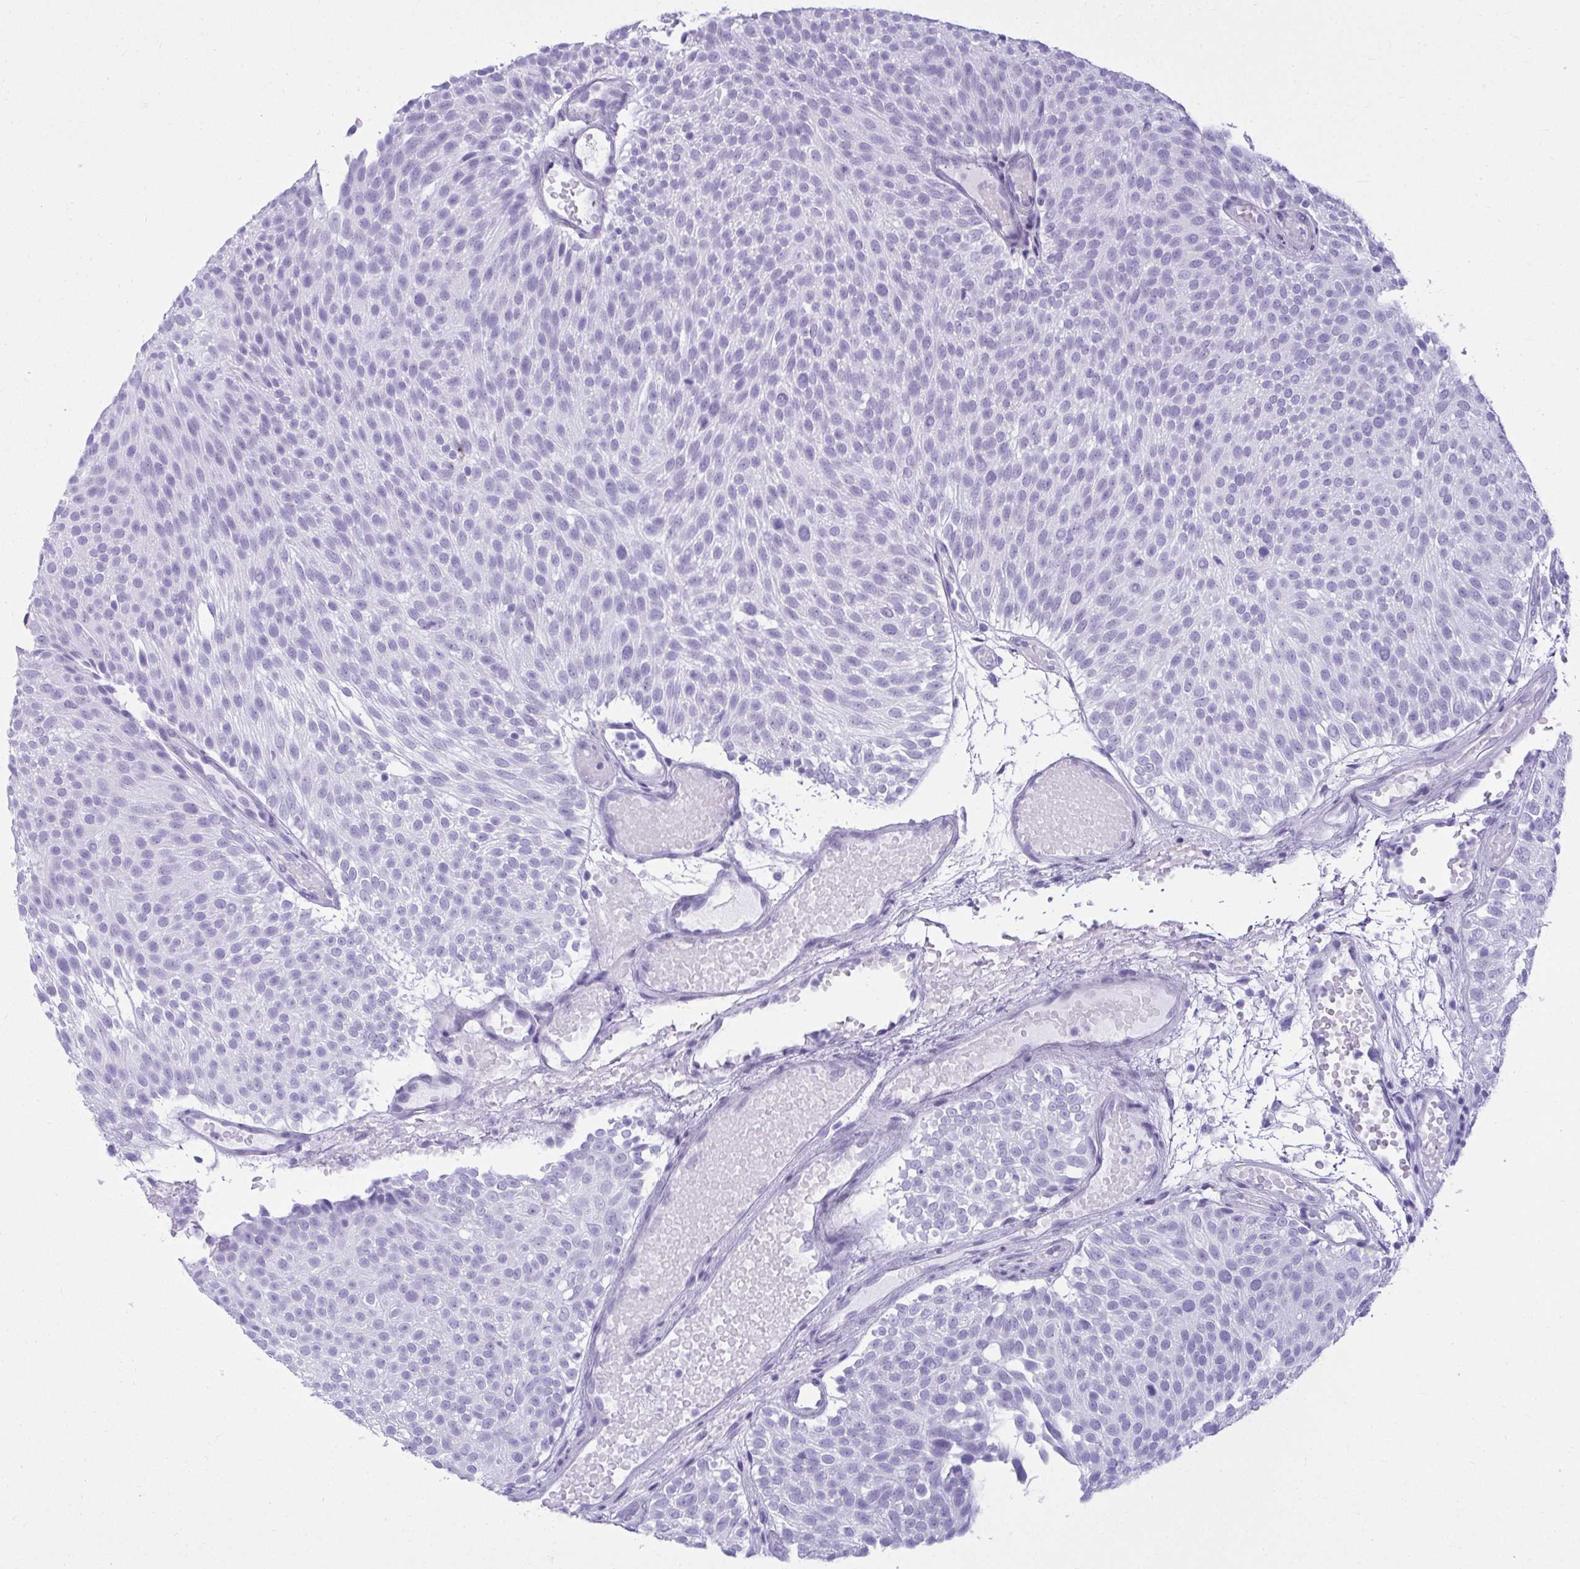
{"staining": {"intensity": "negative", "quantity": "none", "location": "none"}, "tissue": "urothelial cancer", "cell_type": "Tumor cells", "image_type": "cancer", "snomed": [{"axis": "morphology", "description": "Urothelial carcinoma, Low grade"}, {"axis": "topography", "description": "Urinary bladder"}], "caption": "This is an immunohistochemistry (IHC) image of low-grade urothelial carcinoma. There is no expression in tumor cells.", "gene": "CLGN", "patient": {"sex": "male", "age": 78}}